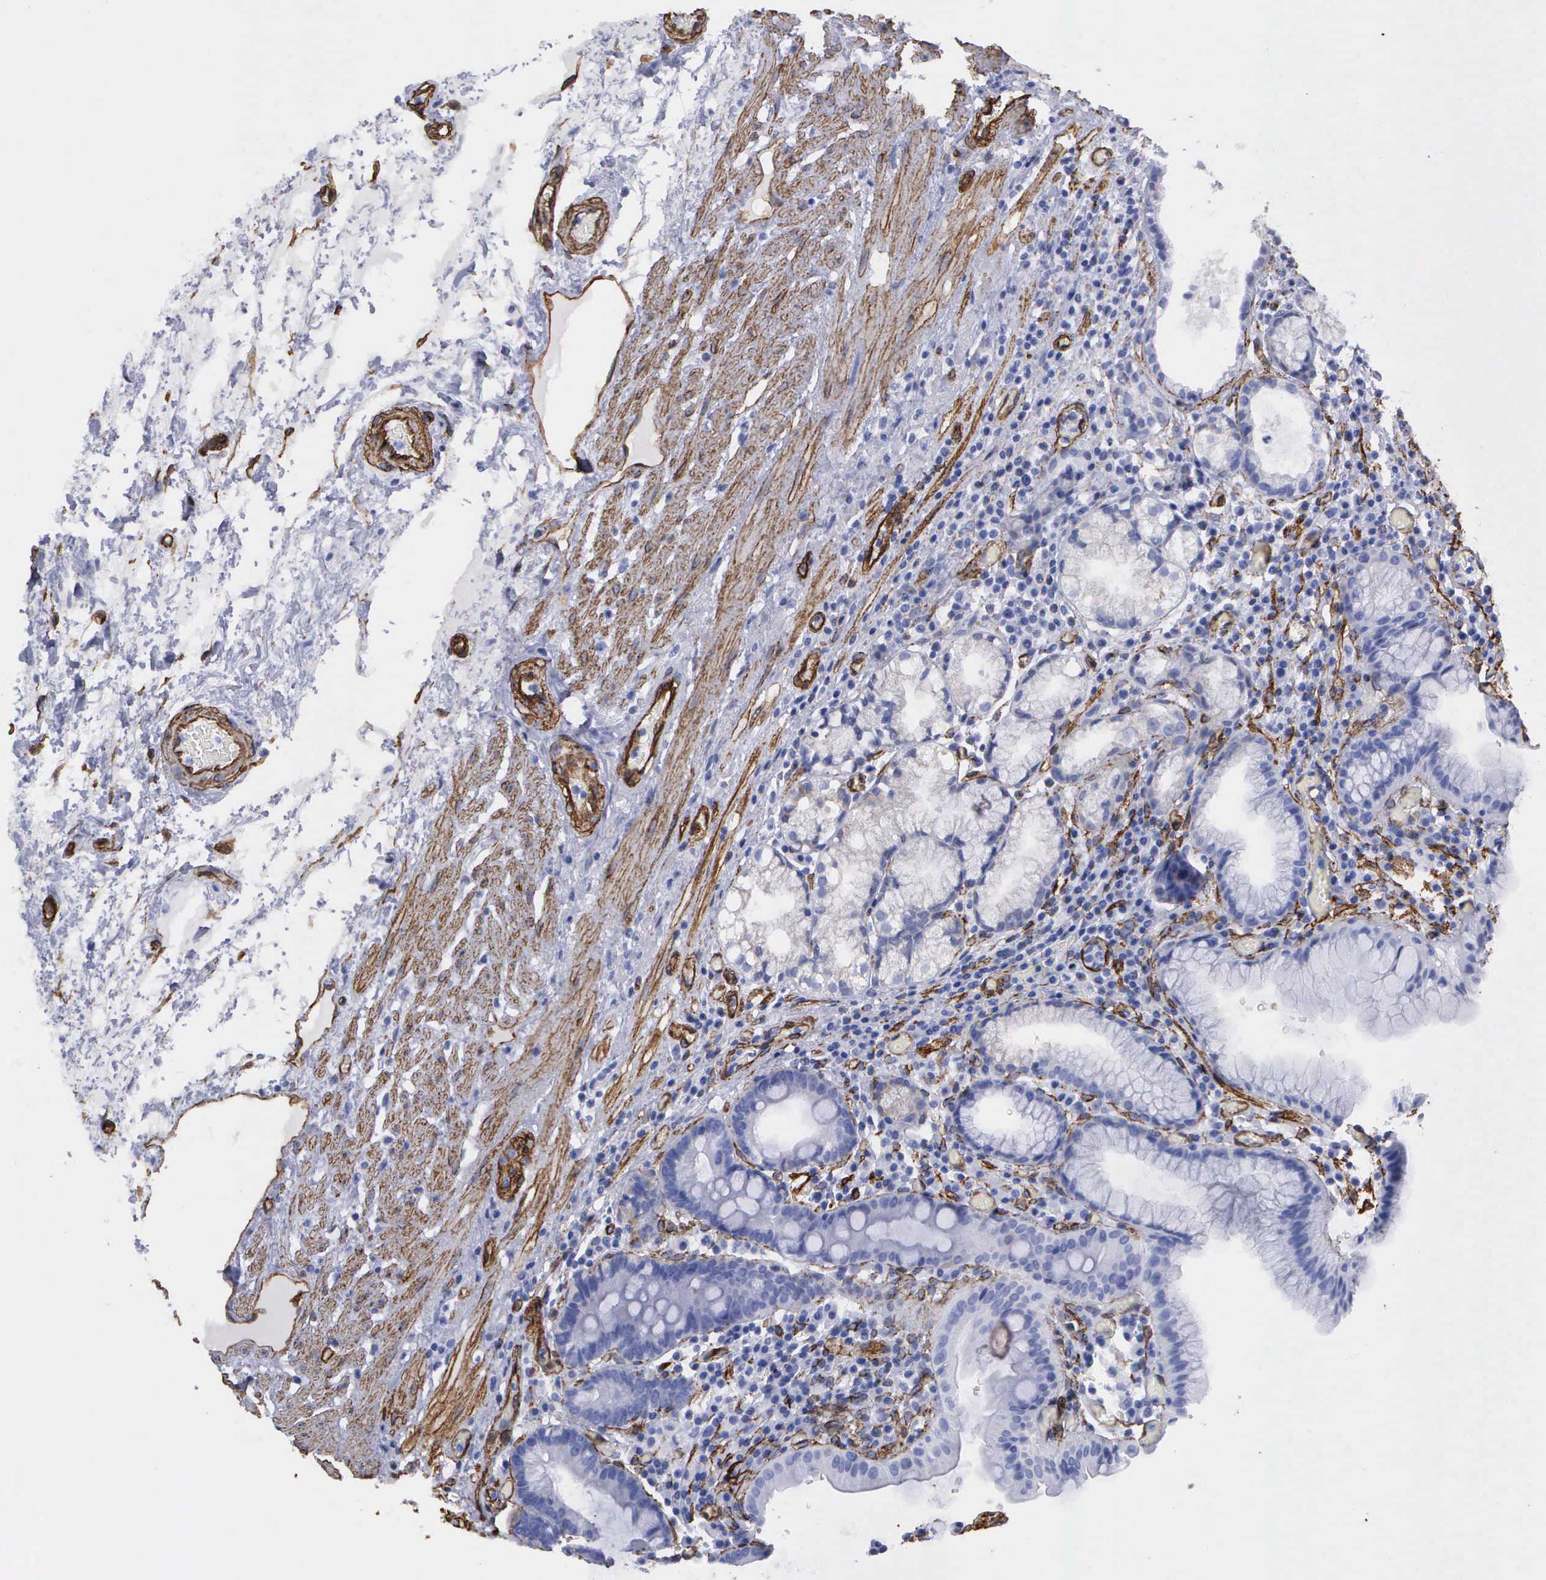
{"staining": {"intensity": "negative", "quantity": "none", "location": "none"}, "tissue": "stomach", "cell_type": "Glandular cells", "image_type": "normal", "snomed": [{"axis": "morphology", "description": "Normal tissue, NOS"}, {"axis": "topography", "description": "Stomach, lower"}, {"axis": "topography", "description": "Duodenum"}], "caption": "DAB immunohistochemical staining of benign stomach exhibits no significant positivity in glandular cells. The staining was performed using DAB (3,3'-diaminobenzidine) to visualize the protein expression in brown, while the nuclei were stained in blue with hematoxylin (Magnification: 20x).", "gene": "MAGEB10", "patient": {"sex": "male", "age": 84}}